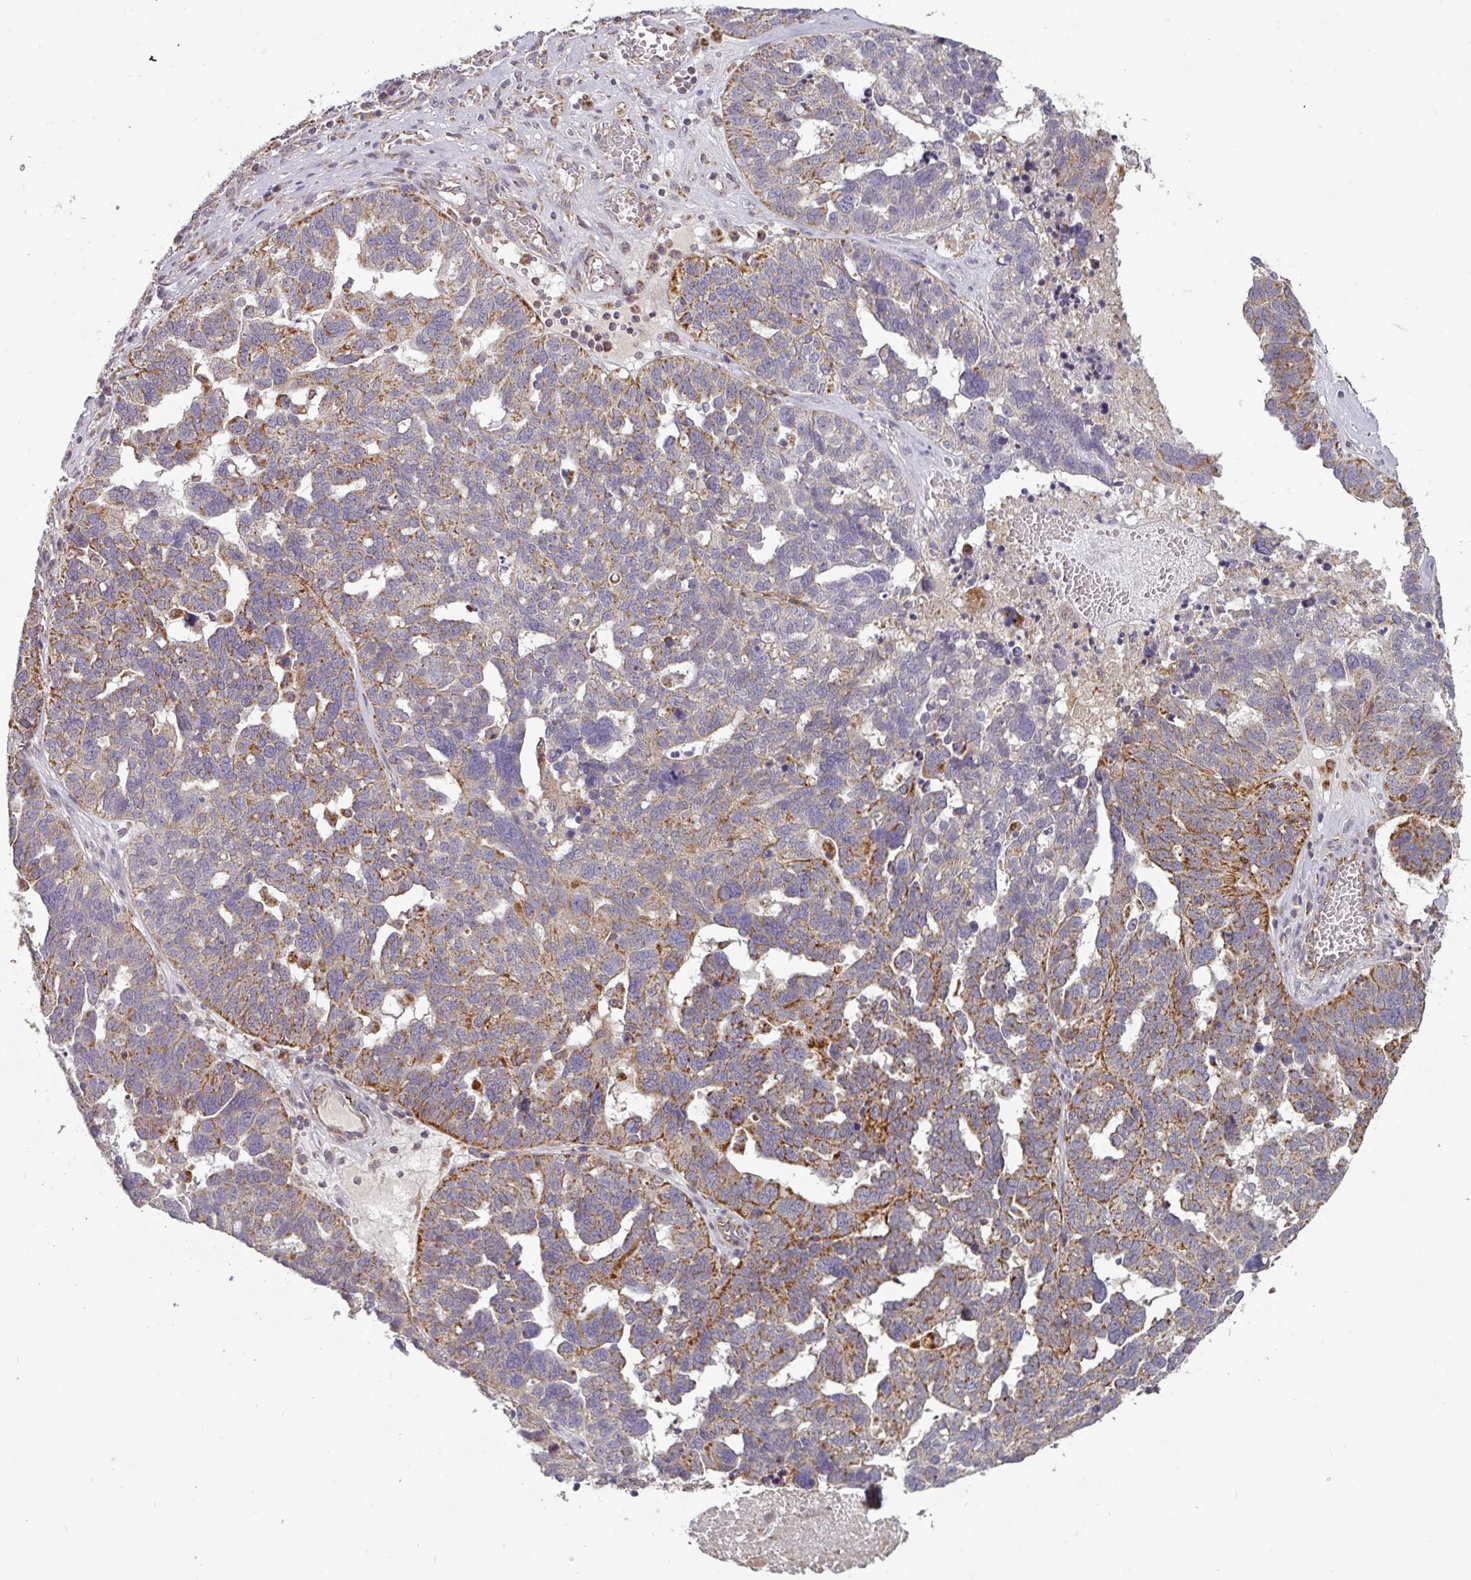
{"staining": {"intensity": "moderate", "quantity": "25%-75%", "location": "cytoplasmic/membranous"}, "tissue": "ovarian cancer", "cell_type": "Tumor cells", "image_type": "cancer", "snomed": [{"axis": "morphology", "description": "Cystadenocarcinoma, serous, NOS"}, {"axis": "topography", "description": "Ovary"}], "caption": "Ovarian cancer was stained to show a protein in brown. There is medium levels of moderate cytoplasmic/membranous staining in about 25%-75% of tumor cells. (Brightfield microscopy of DAB IHC at high magnification).", "gene": "MRPS16", "patient": {"sex": "female", "age": 59}}